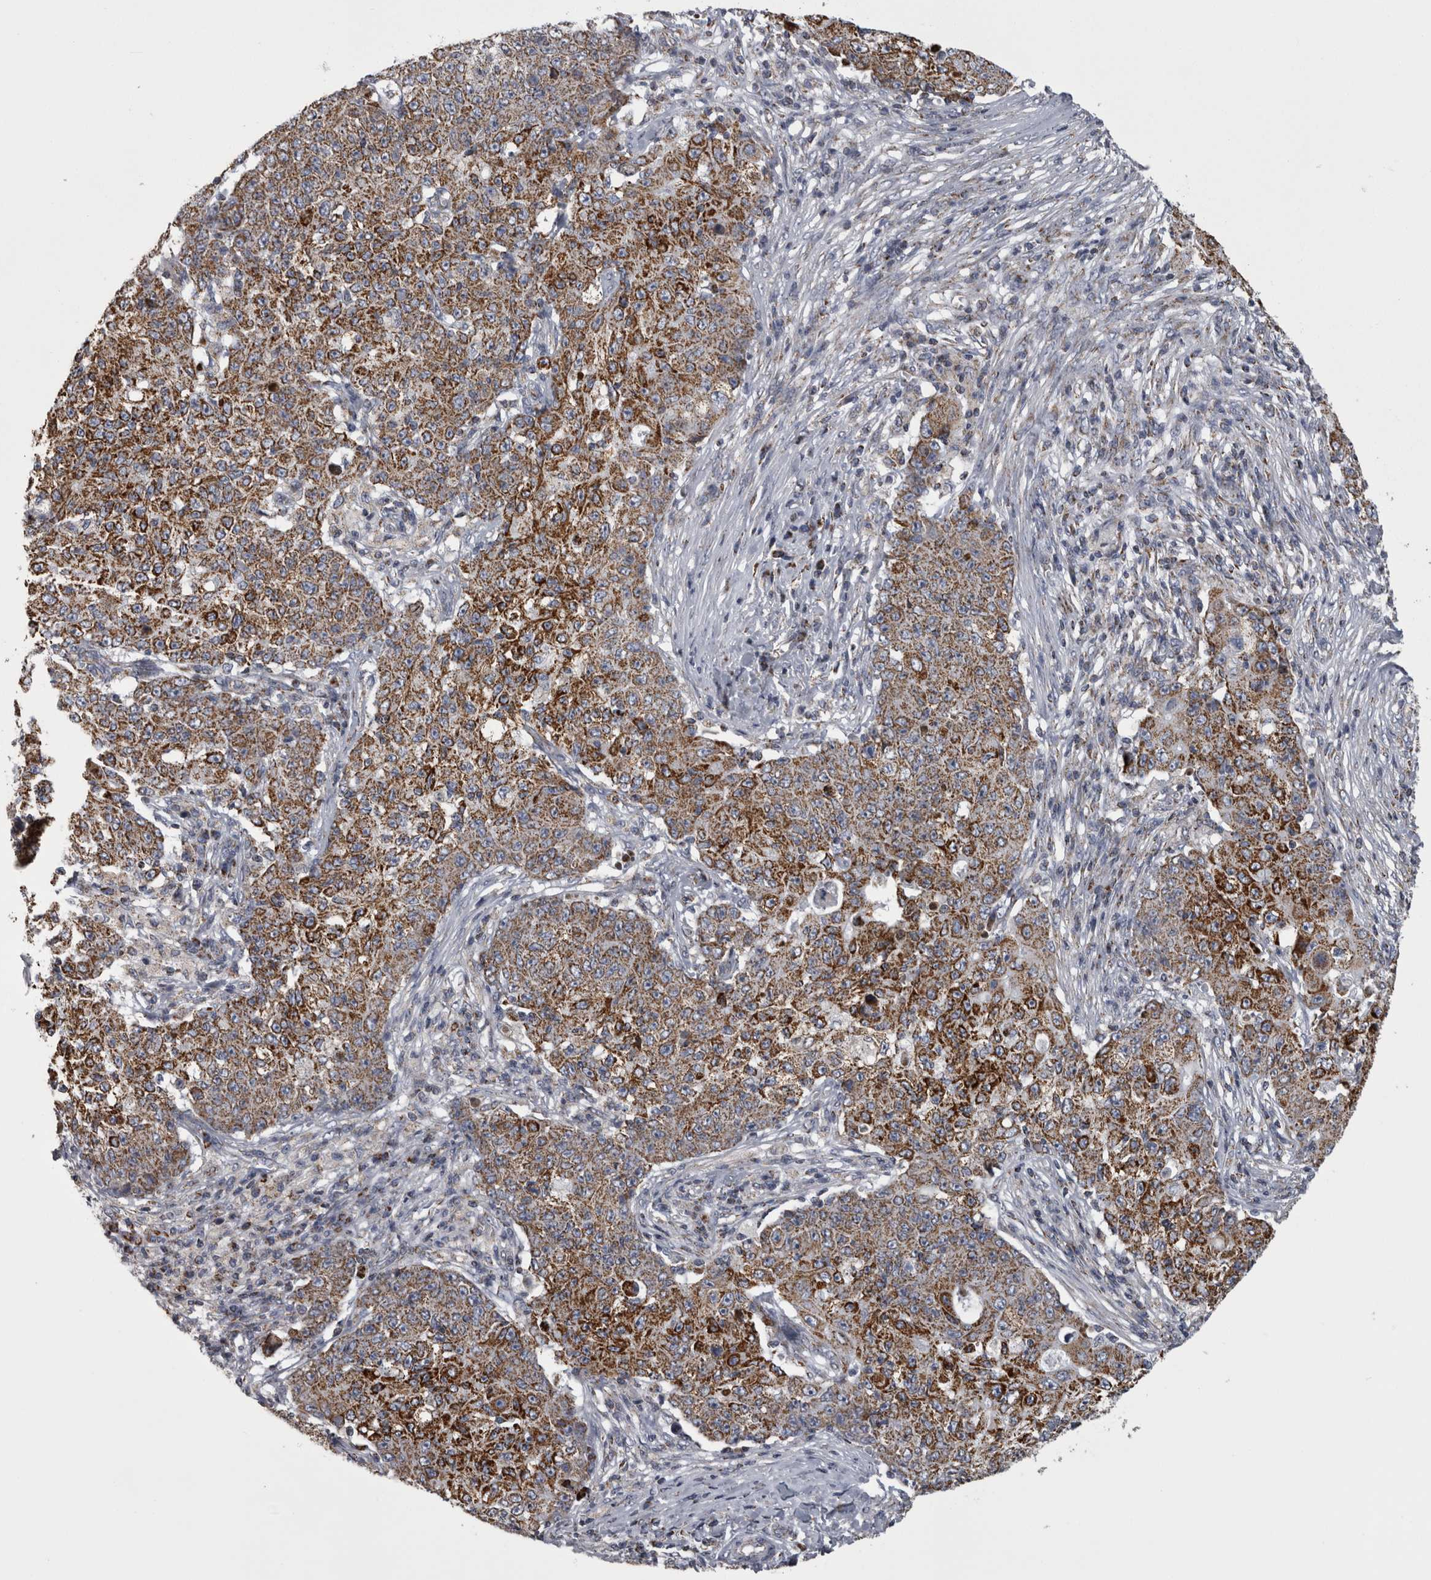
{"staining": {"intensity": "strong", "quantity": ">75%", "location": "cytoplasmic/membranous"}, "tissue": "ovarian cancer", "cell_type": "Tumor cells", "image_type": "cancer", "snomed": [{"axis": "morphology", "description": "Carcinoma, endometroid"}, {"axis": "topography", "description": "Ovary"}], "caption": "The histopathology image shows a brown stain indicating the presence of a protein in the cytoplasmic/membranous of tumor cells in endometroid carcinoma (ovarian).", "gene": "MDH2", "patient": {"sex": "female", "age": 42}}